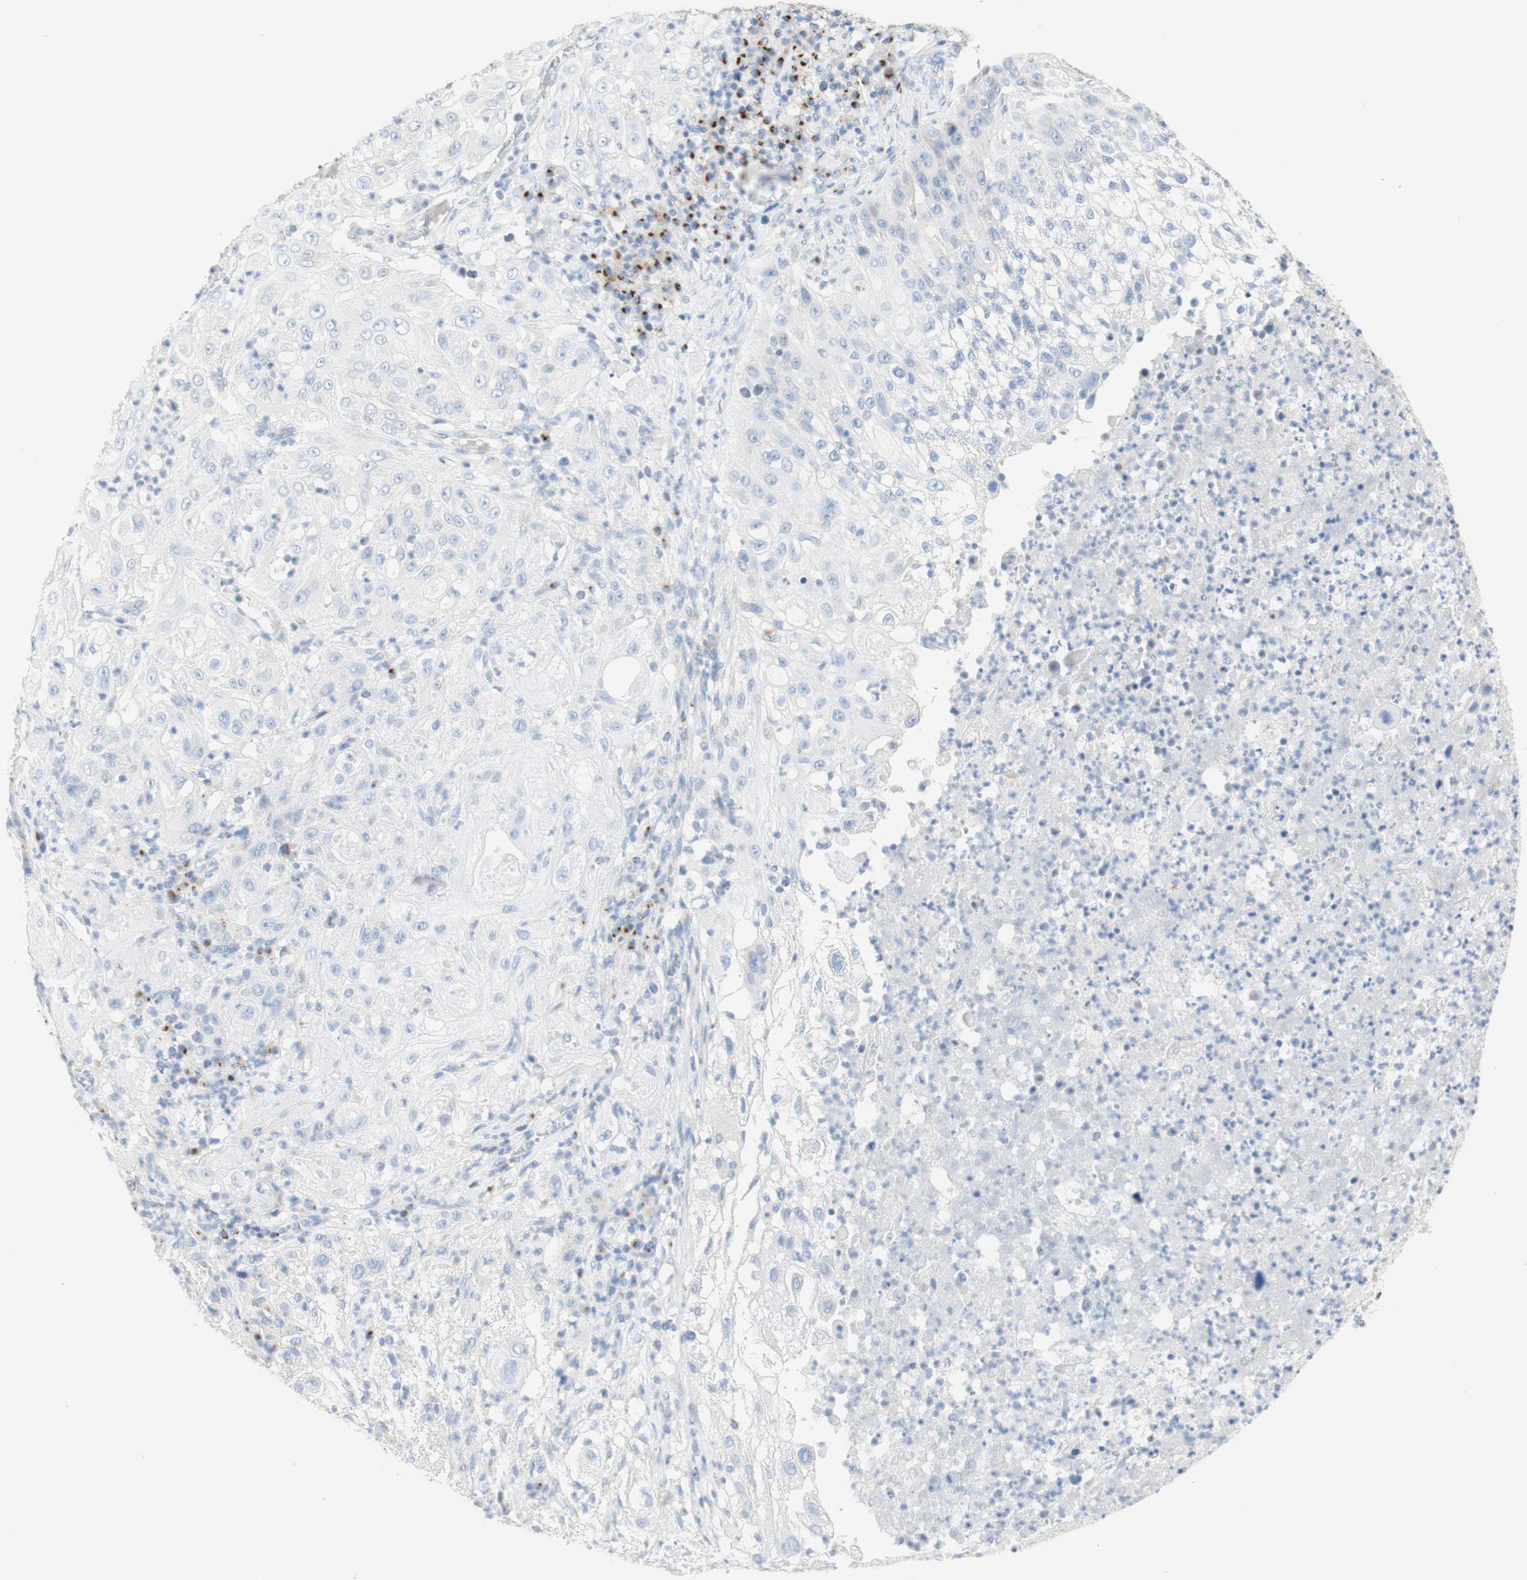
{"staining": {"intensity": "negative", "quantity": "none", "location": "none"}, "tissue": "lung cancer", "cell_type": "Tumor cells", "image_type": "cancer", "snomed": [{"axis": "morphology", "description": "Inflammation, NOS"}, {"axis": "morphology", "description": "Squamous cell carcinoma, NOS"}, {"axis": "topography", "description": "Lymph node"}, {"axis": "topography", "description": "Soft tissue"}, {"axis": "topography", "description": "Lung"}], "caption": "This is a micrograph of immunohistochemistry (IHC) staining of lung squamous cell carcinoma, which shows no positivity in tumor cells.", "gene": "MANEA", "patient": {"sex": "male", "age": 66}}